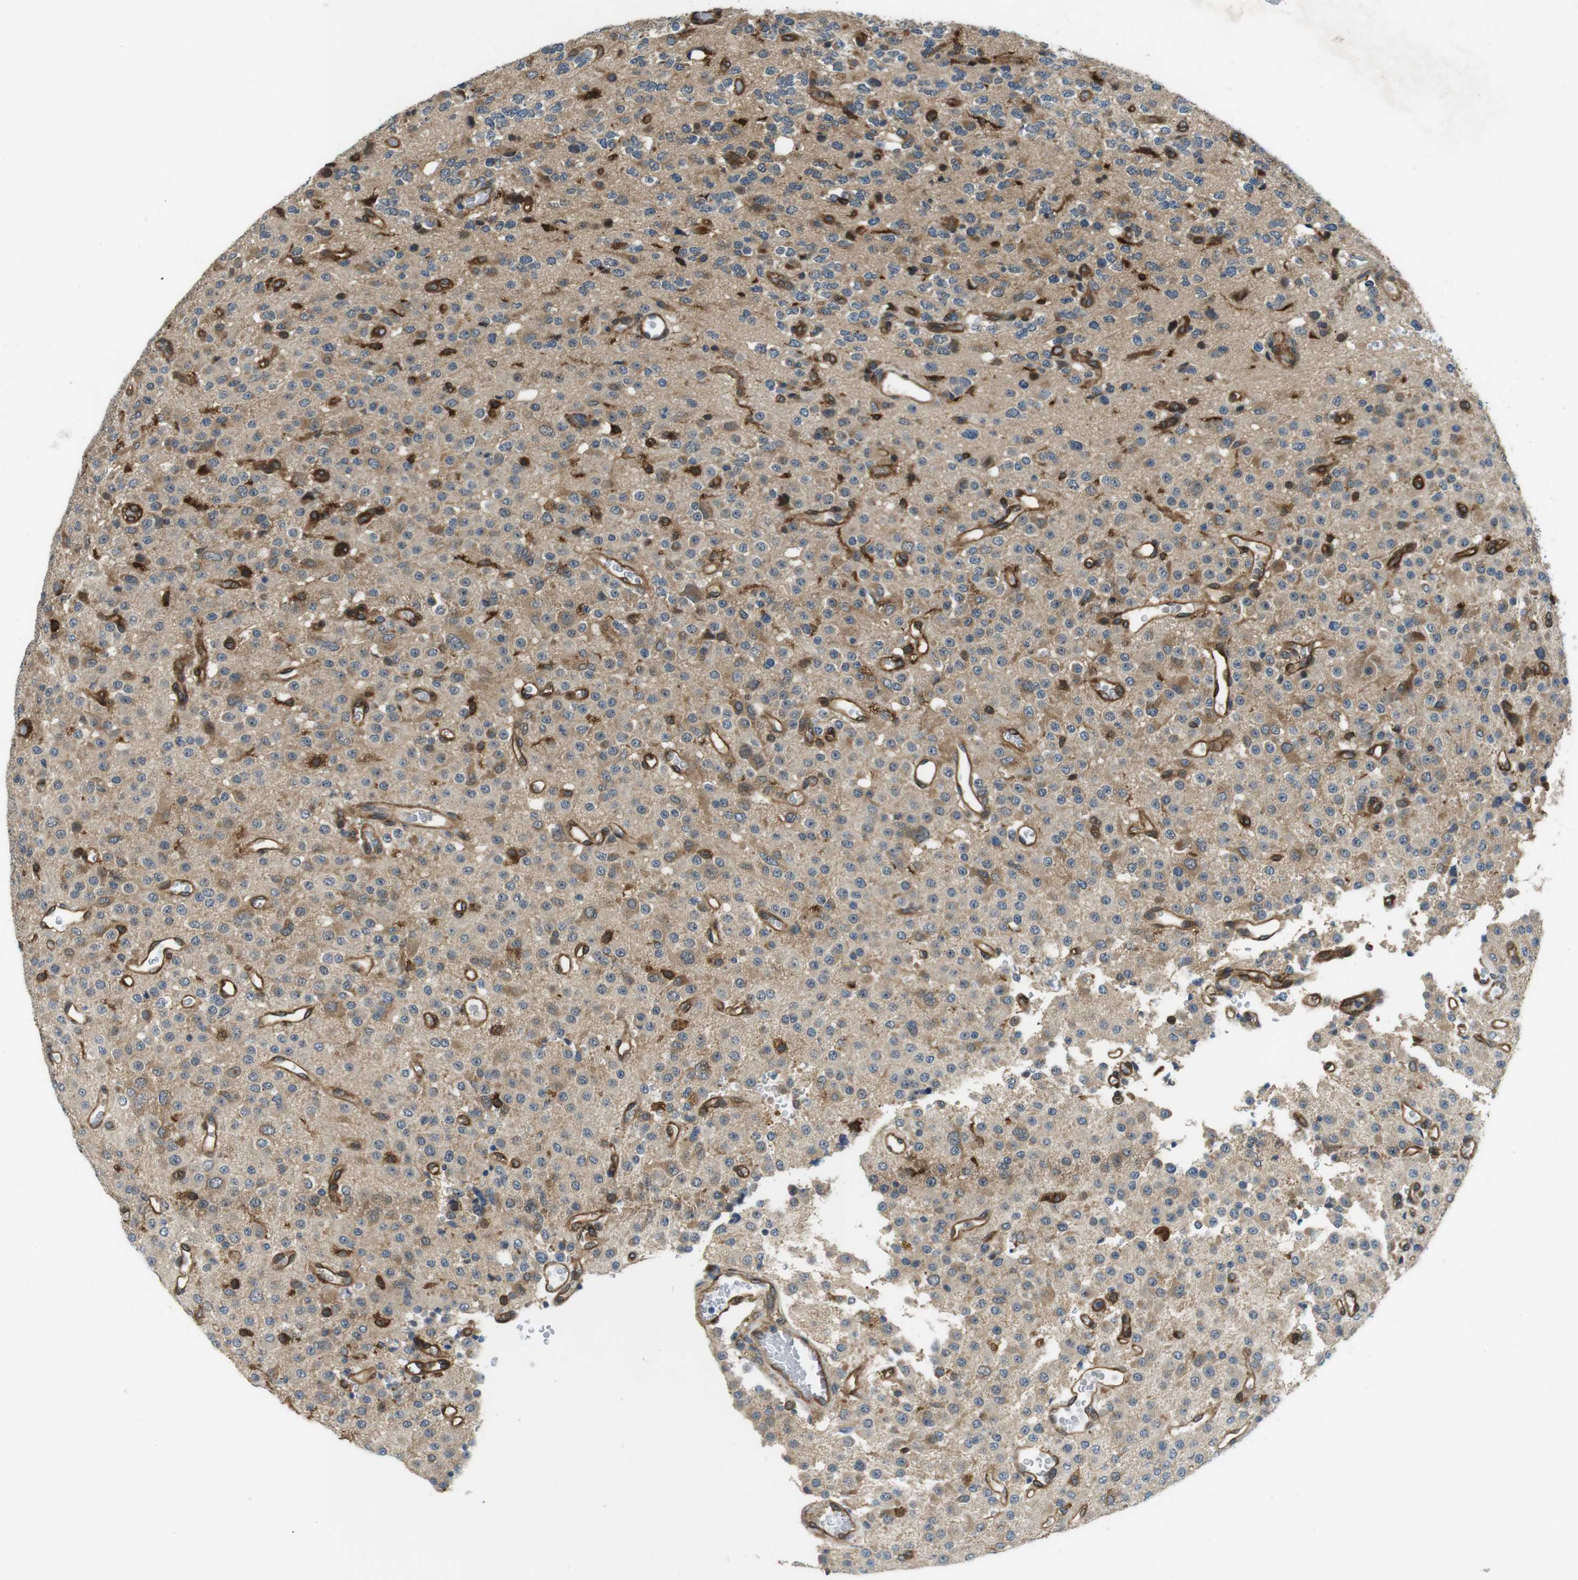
{"staining": {"intensity": "moderate", "quantity": ">75%", "location": "cytoplasmic/membranous"}, "tissue": "glioma", "cell_type": "Tumor cells", "image_type": "cancer", "snomed": [{"axis": "morphology", "description": "Glioma, malignant, Low grade"}, {"axis": "topography", "description": "Brain"}], "caption": "Glioma was stained to show a protein in brown. There is medium levels of moderate cytoplasmic/membranous positivity in approximately >75% of tumor cells.", "gene": "PALD1", "patient": {"sex": "male", "age": 38}}